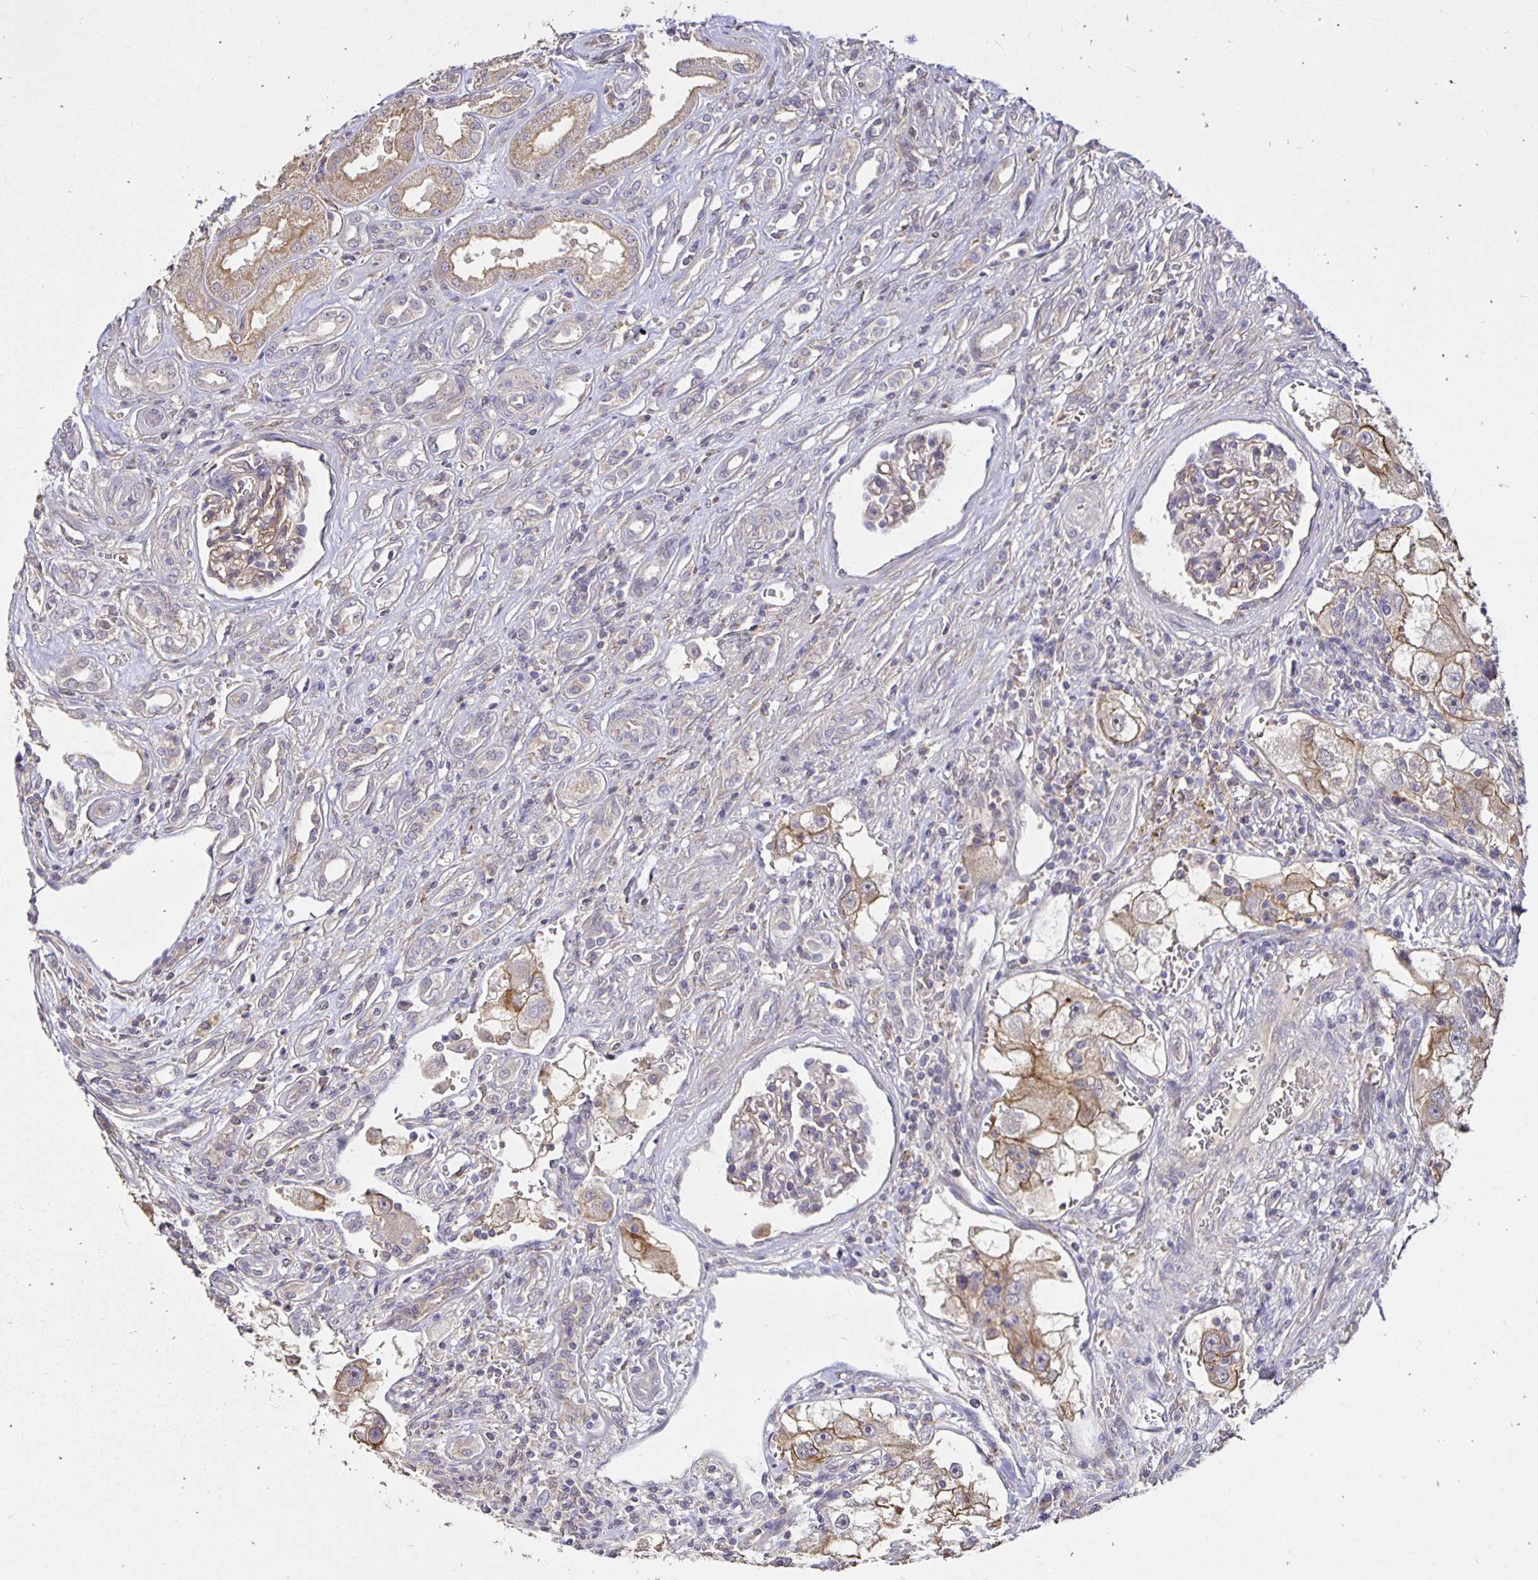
{"staining": {"intensity": "moderate", "quantity": "25%-75%", "location": "cytoplasmic/membranous"}, "tissue": "renal cancer", "cell_type": "Tumor cells", "image_type": "cancer", "snomed": [{"axis": "morphology", "description": "Adenocarcinoma, NOS"}, {"axis": "topography", "description": "Kidney"}], "caption": "Immunohistochemistry of human renal cancer shows medium levels of moderate cytoplasmic/membranous positivity in approximately 25%-75% of tumor cells.", "gene": "PNPLA3", "patient": {"sex": "male", "age": 63}}